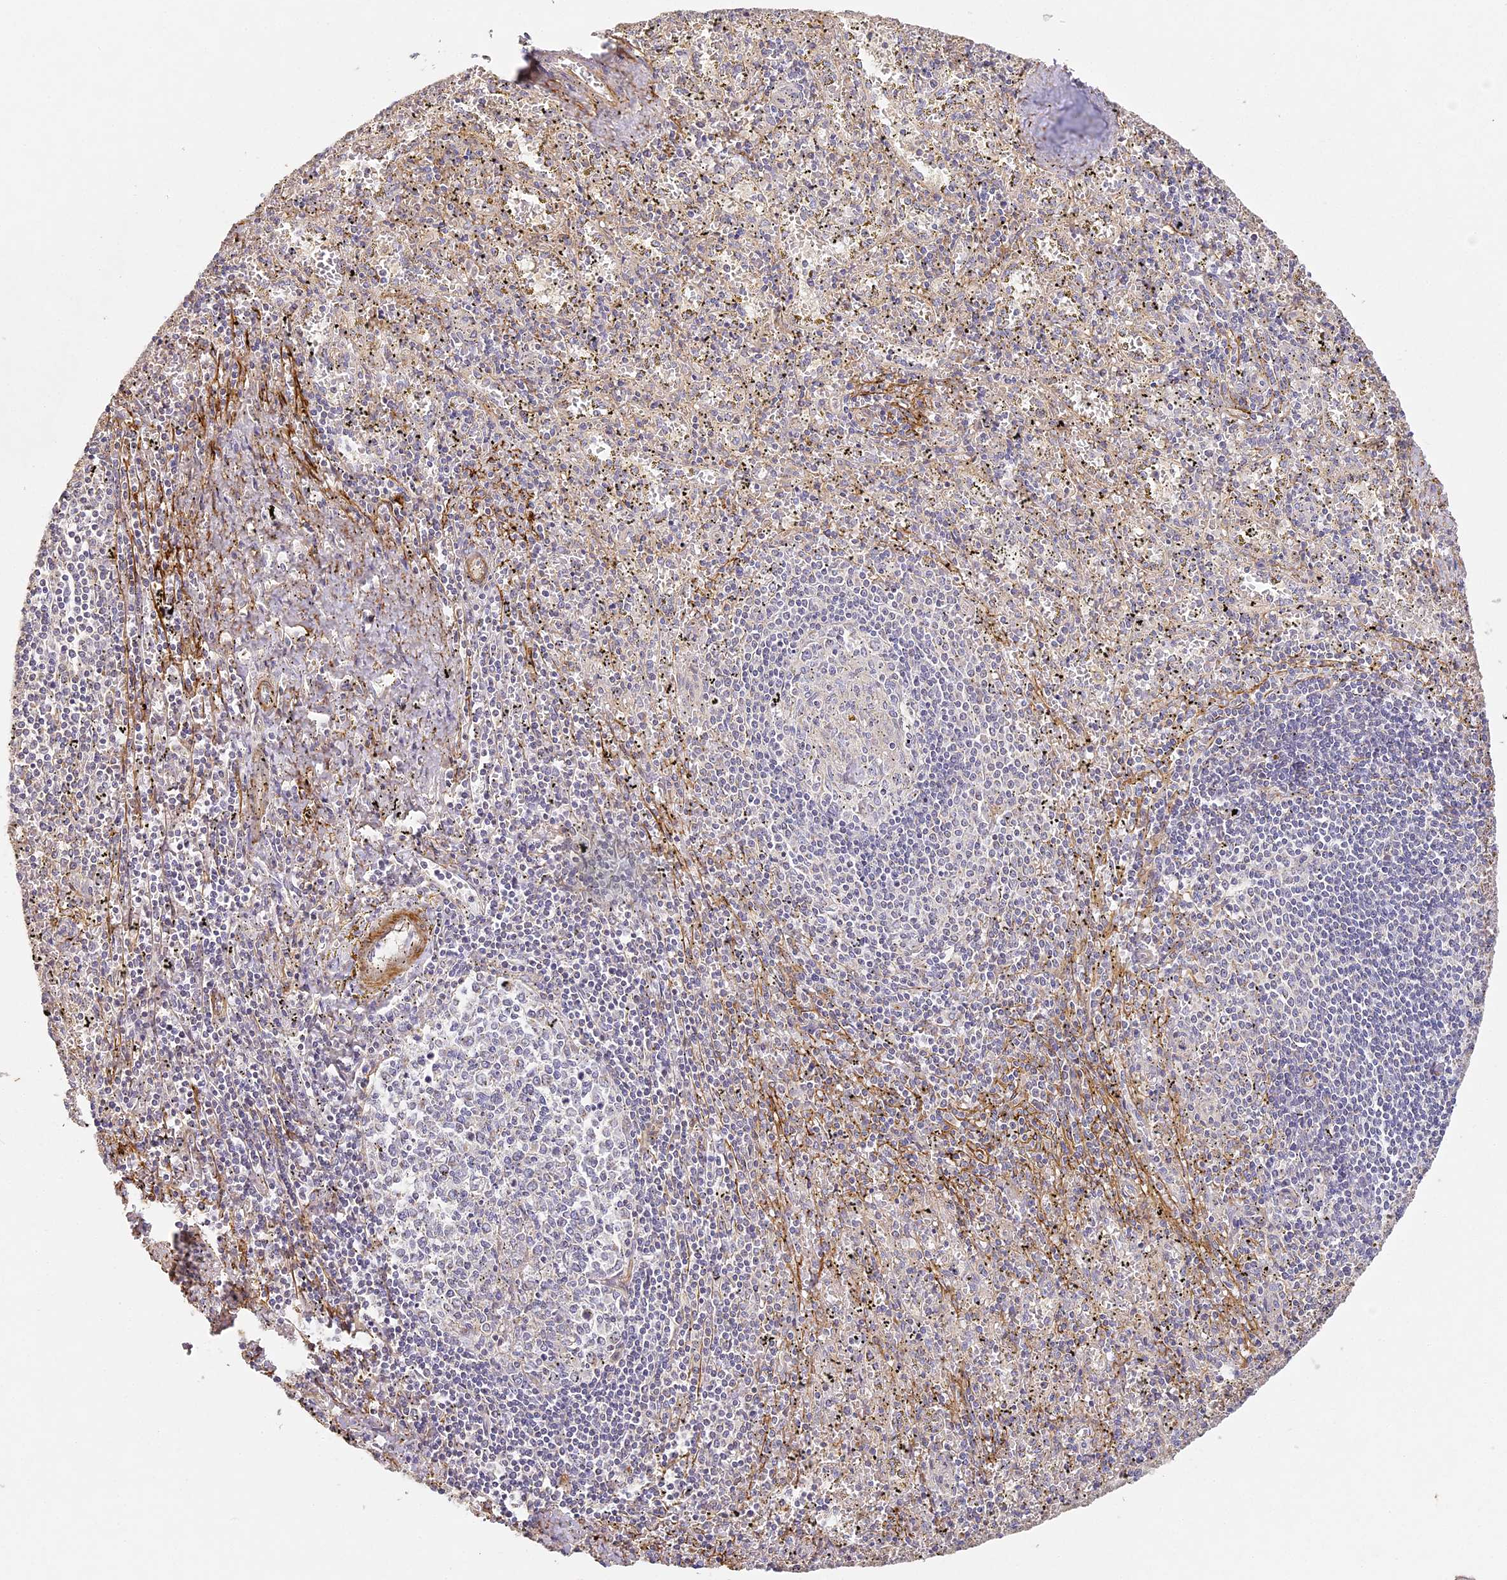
{"staining": {"intensity": "negative", "quantity": "none", "location": "none"}, "tissue": "spleen", "cell_type": "Cells in red pulp", "image_type": "normal", "snomed": [{"axis": "morphology", "description": "Normal tissue, NOS"}, {"axis": "topography", "description": "Spleen"}], "caption": "Image shows no significant protein staining in cells in red pulp of benign spleen.", "gene": "MED28", "patient": {"sex": "male", "age": 11}}